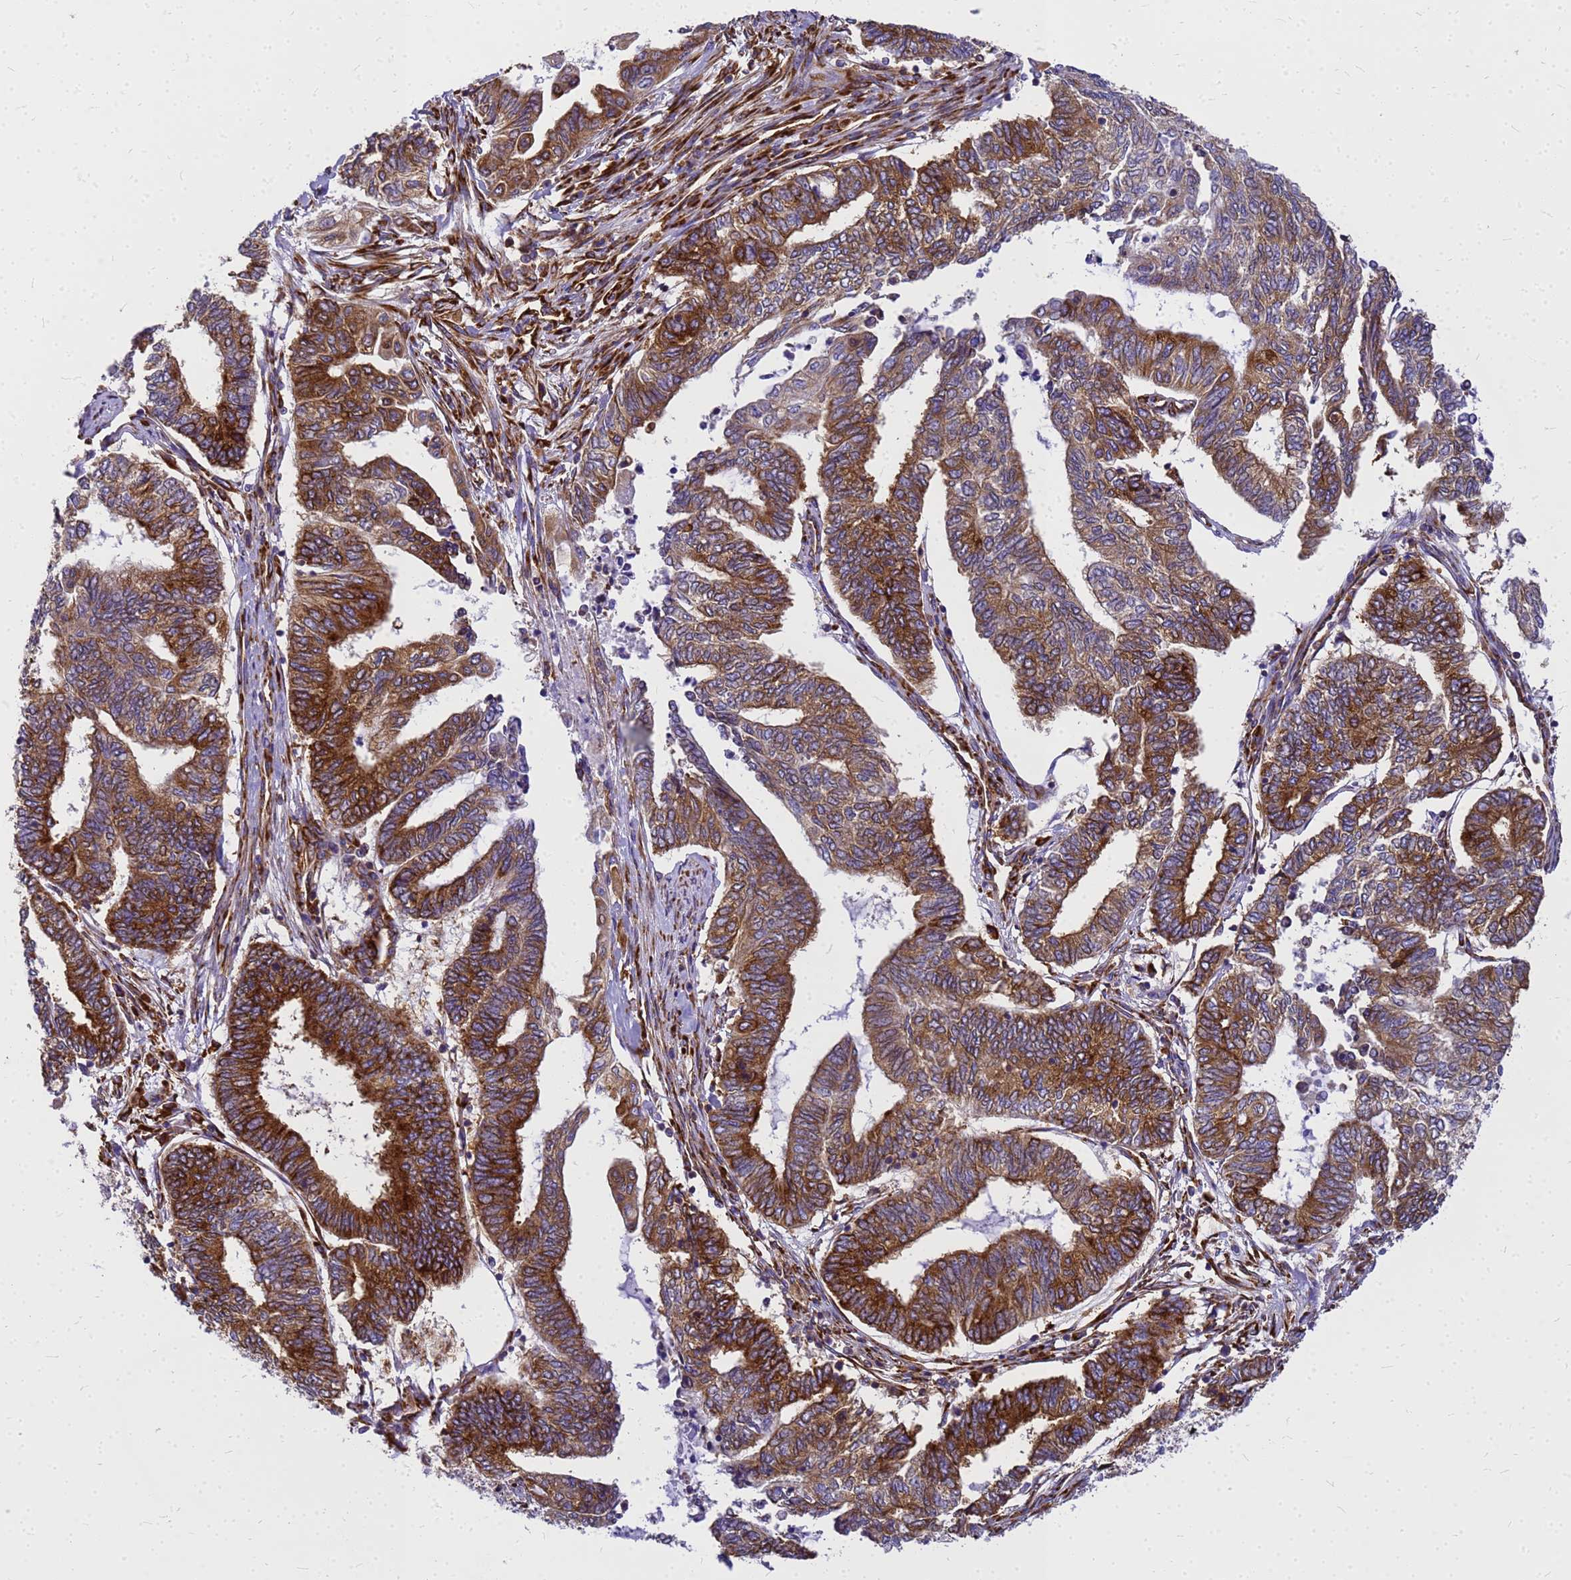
{"staining": {"intensity": "strong", "quantity": ">75%", "location": "cytoplasmic/membranous"}, "tissue": "endometrial cancer", "cell_type": "Tumor cells", "image_type": "cancer", "snomed": [{"axis": "morphology", "description": "Adenocarcinoma, NOS"}, {"axis": "topography", "description": "Uterus"}, {"axis": "topography", "description": "Endometrium"}], "caption": "Endometrial cancer stained for a protein displays strong cytoplasmic/membranous positivity in tumor cells. (DAB (3,3'-diaminobenzidine) IHC with brightfield microscopy, high magnification).", "gene": "EEF1D", "patient": {"sex": "female", "age": 70}}